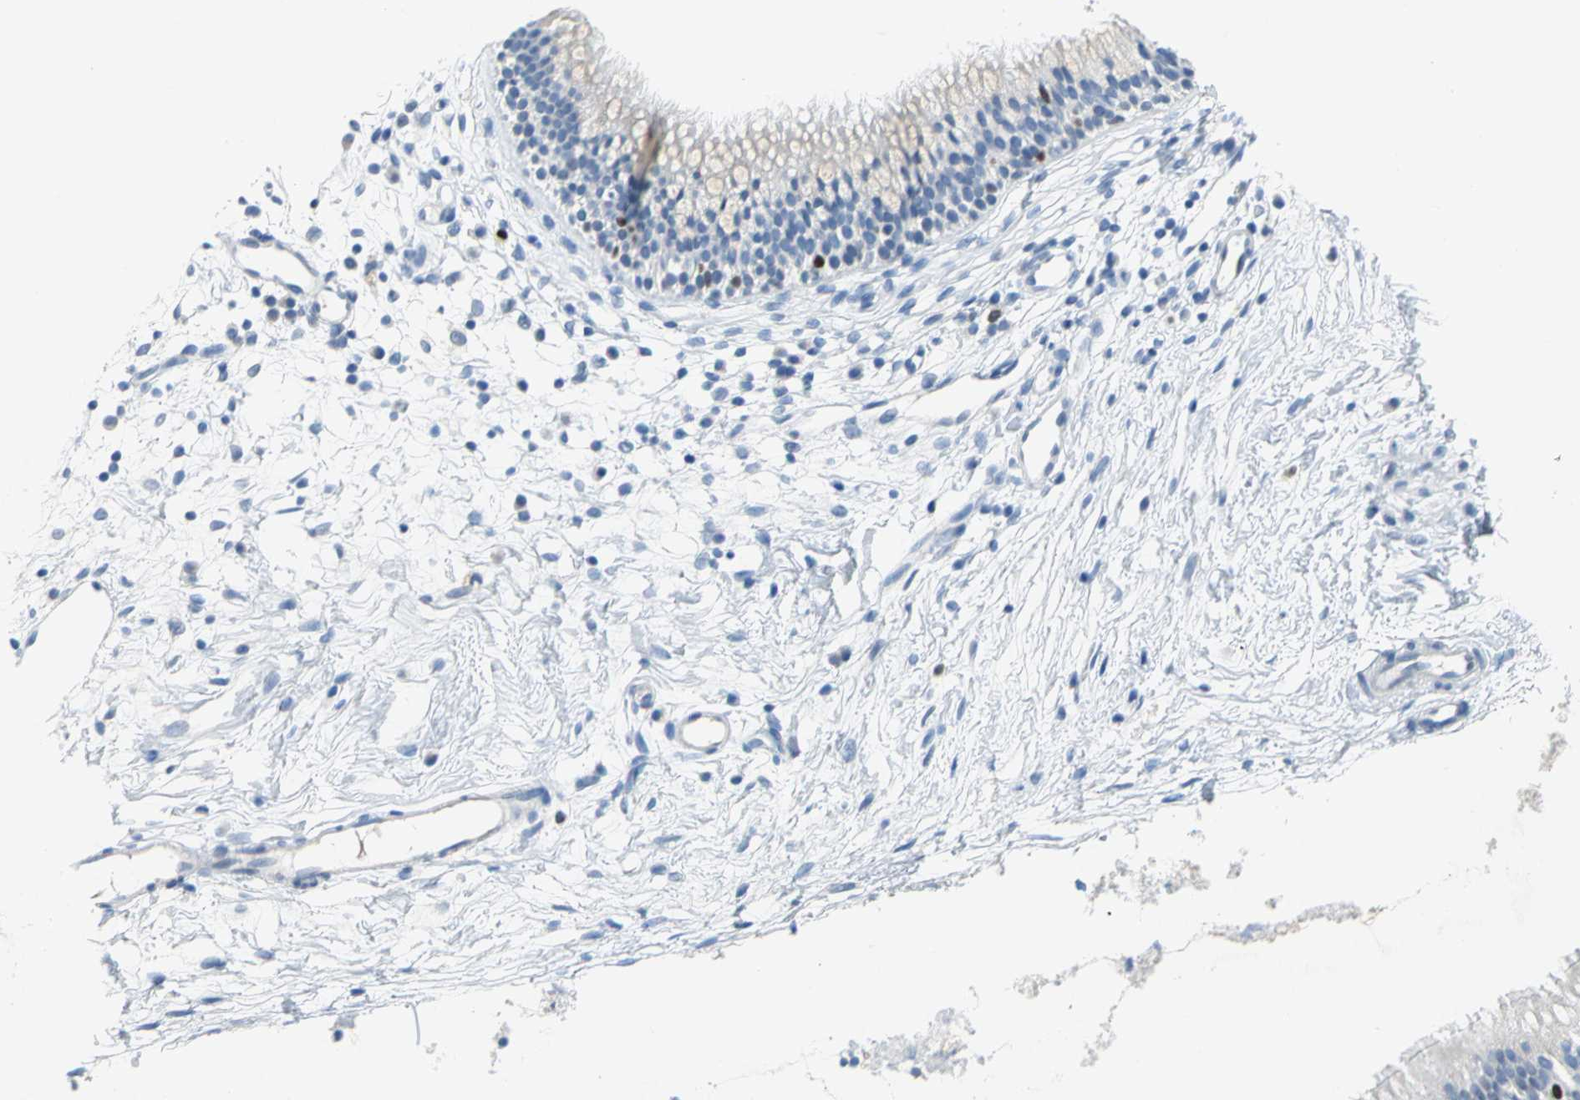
{"staining": {"intensity": "strong", "quantity": "<25%", "location": "nuclear"}, "tissue": "nasopharynx", "cell_type": "Respiratory epithelial cells", "image_type": "normal", "snomed": [{"axis": "morphology", "description": "Normal tissue, NOS"}, {"axis": "topography", "description": "Nasopharynx"}], "caption": "Immunohistochemistry (DAB (3,3'-diaminobenzidine)) staining of benign human nasopharynx demonstrates strong nuclear protein expression in about <25% of respiratory epithelial cells.", "gene": "MCM4", "patient": {"sex": "male", "age": 21}}